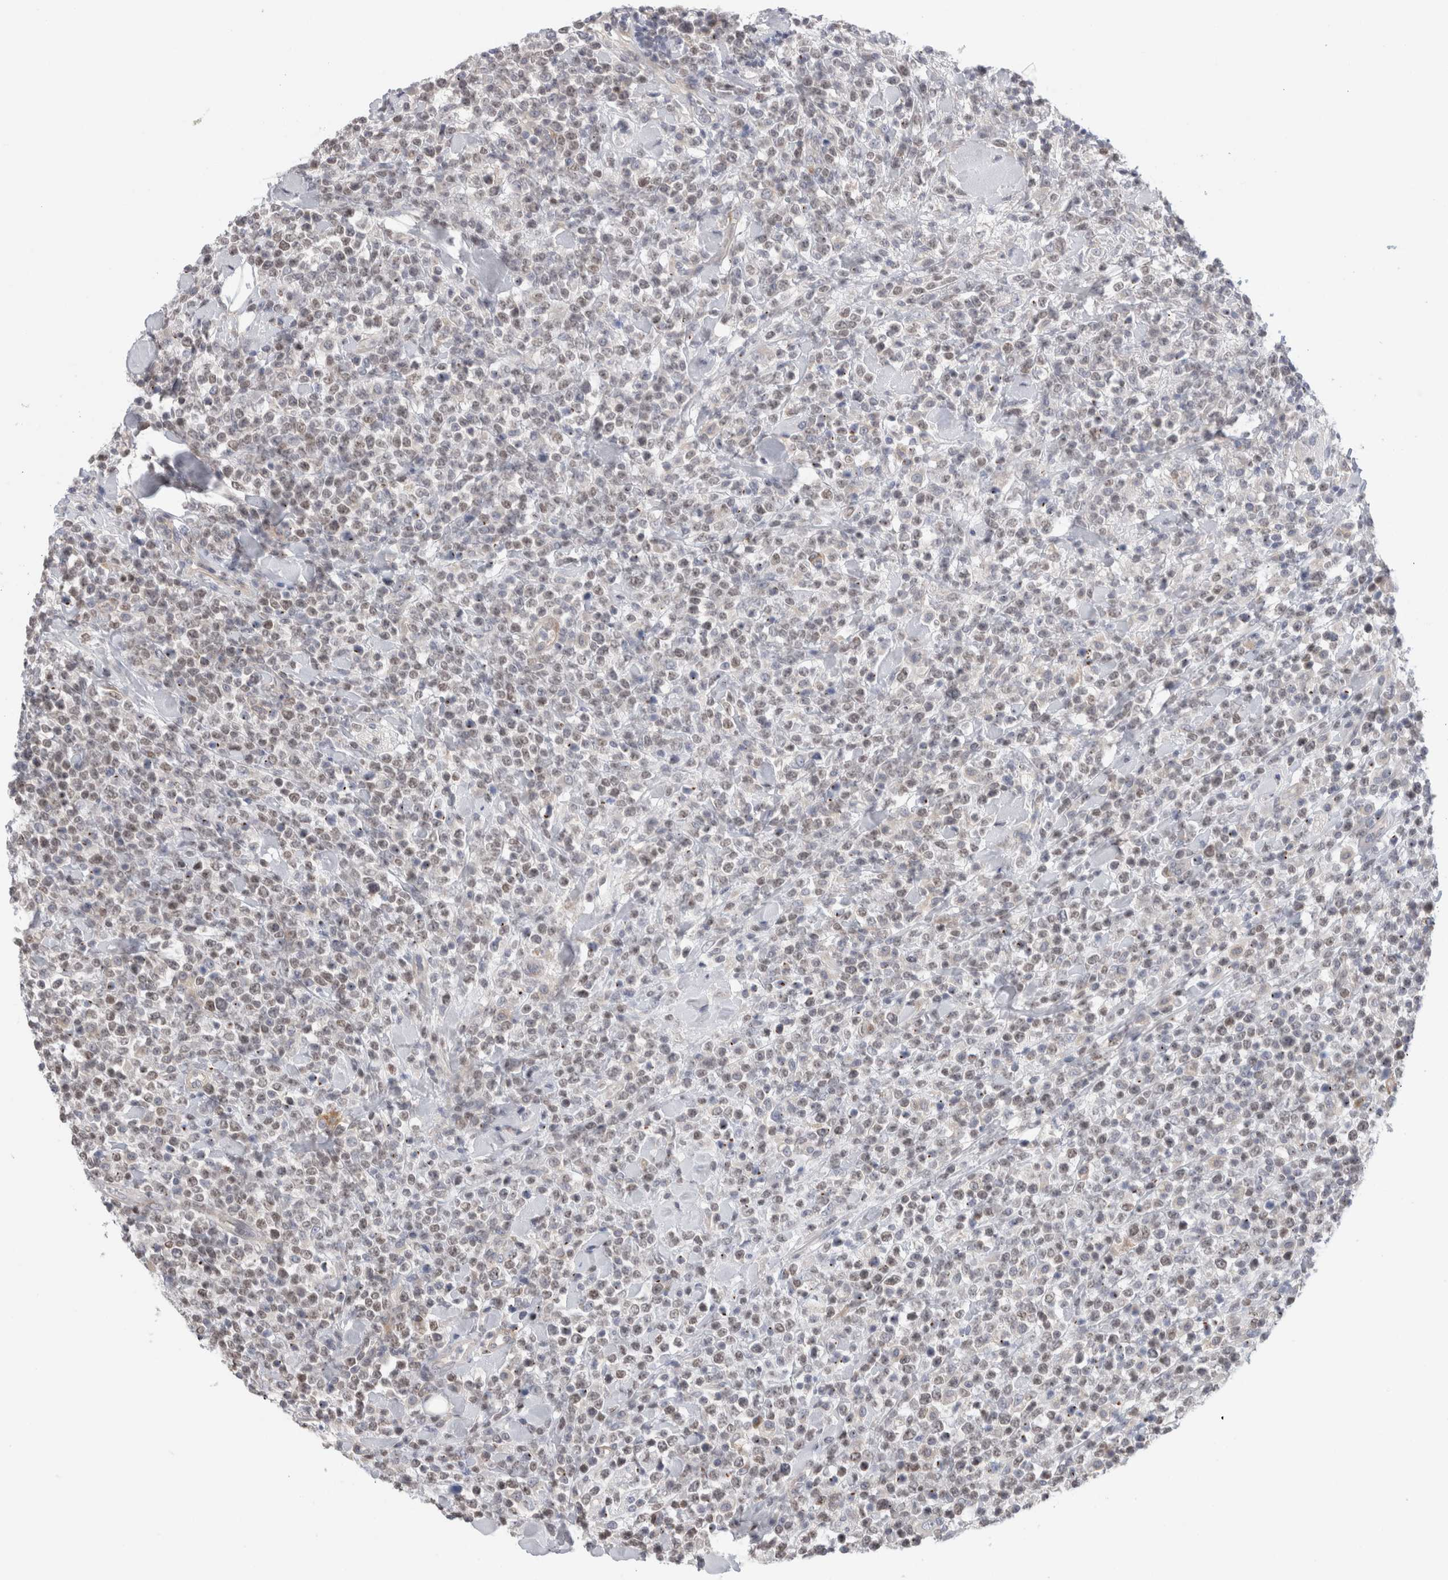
{"staining": {"intensity": "weak", "quantity": "25%-75%", "location": "nuclear"}, "tissue": "lymphoma", "cell_type": "Tumor cells", "image_type": "cancer", "snomed": [{"axis": "morphology", "description": "Malignant lymphoma, non-Hodgkin's type, High grade"}, {"axis": "topography", "description": "Colon"}], "caption": "Human lymphoma stained with a protein marker displays weak staining in tumor cells.", "gene": "SYTL5", "patient": {"sex": "female", "age": 53}}